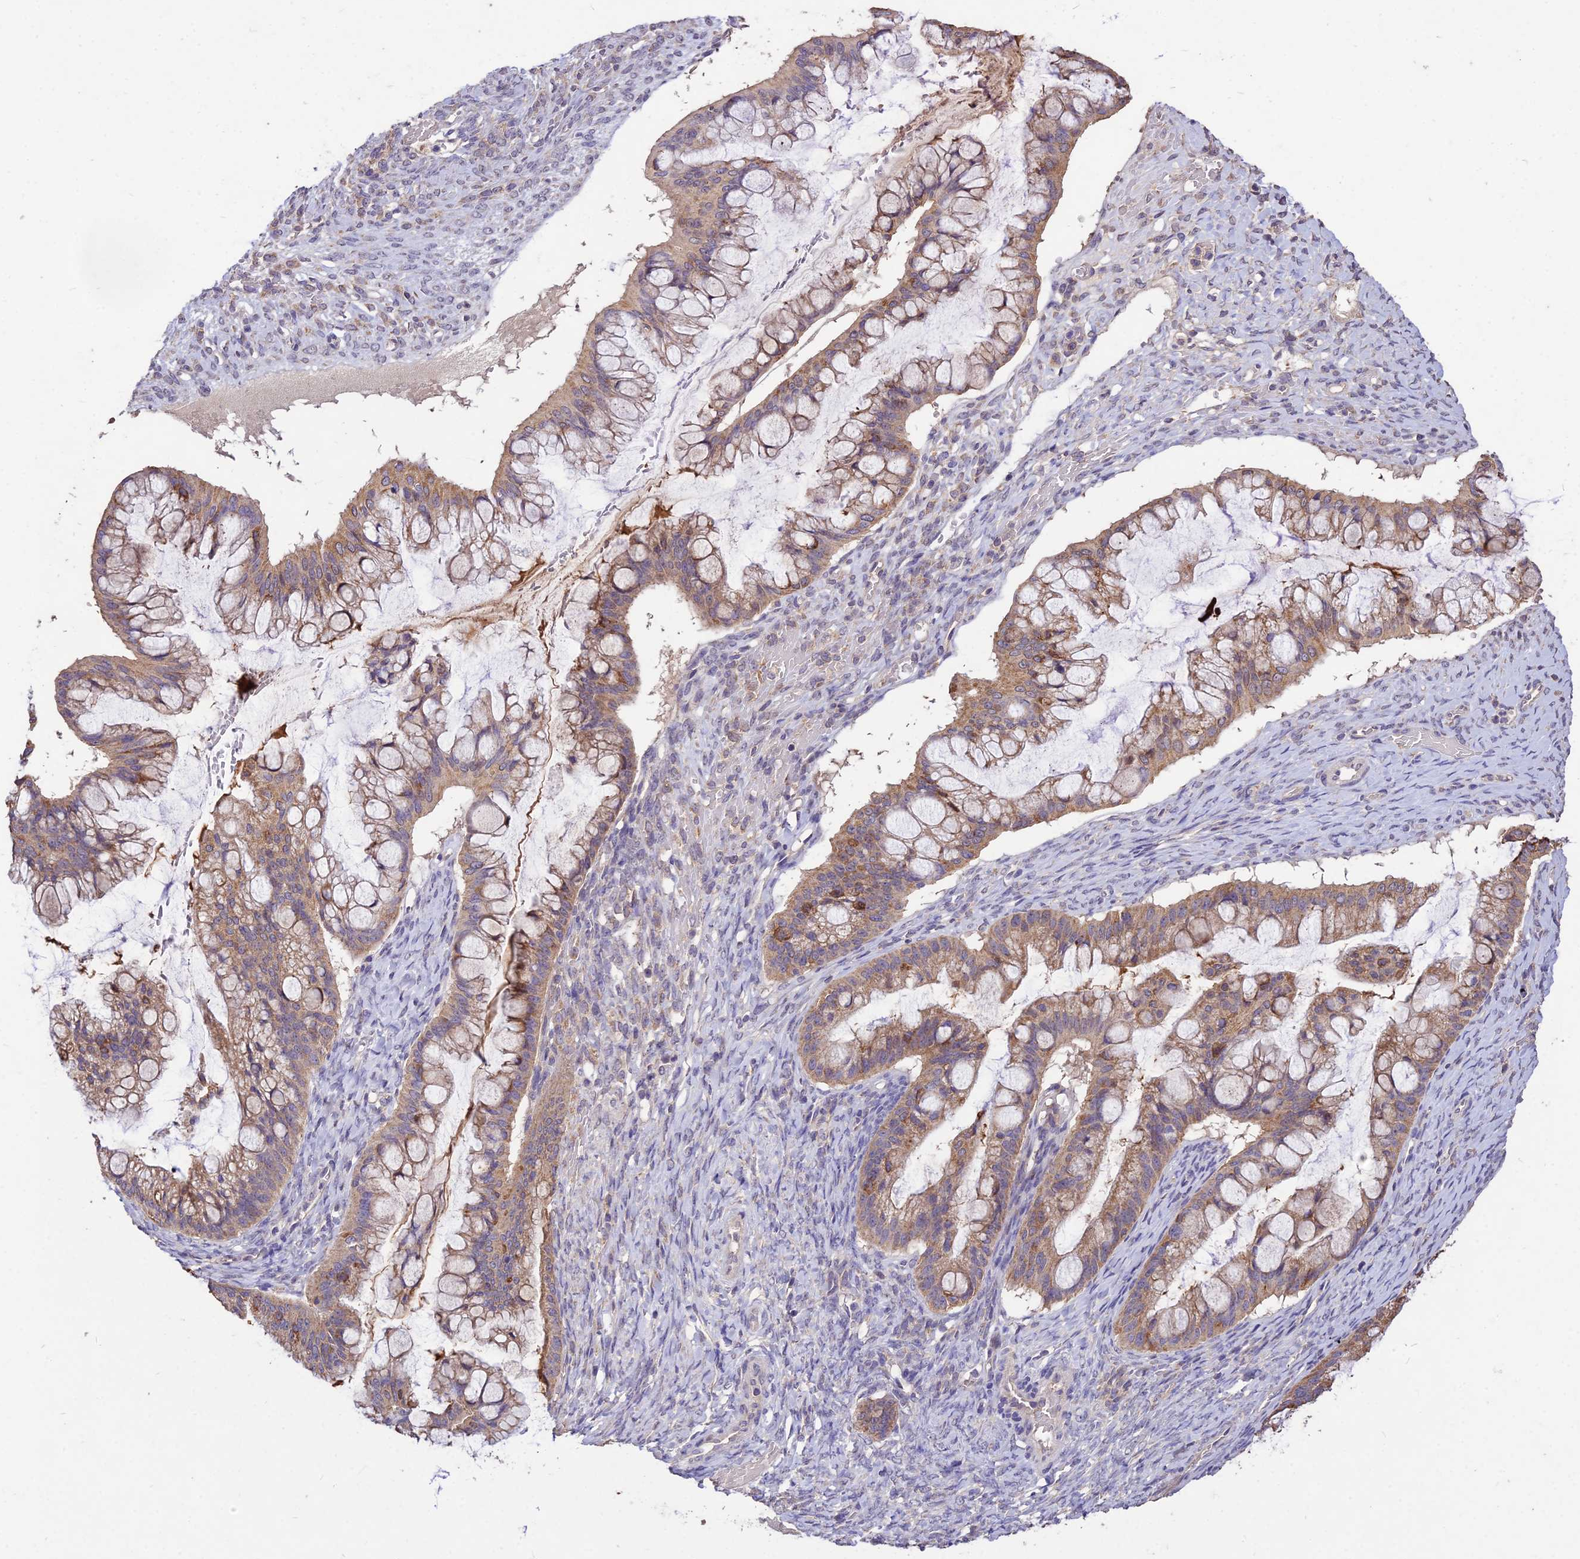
{"staining": {"intensity": "moderate", "quantity": ">75%", "location": "cytoplasmic/membranous"}, "tissue": "ovarian cancer", "cell_type": "Tumor cells", "image_type": "cancer", "snomed": [{"axis": "morphology", "description": "Cystadenocarcinoma, mucinous, NOS"}, {"axis": "topography", "description": "Ovary"}], "caption": "Moderate cytoplasmic/membranous protein staining is present in about >75% of tumor cells in mucinous cystadenocarcinoma (ovarian).", "gene": "SDHD", "patient": {"sex": "female", "age": 73}}